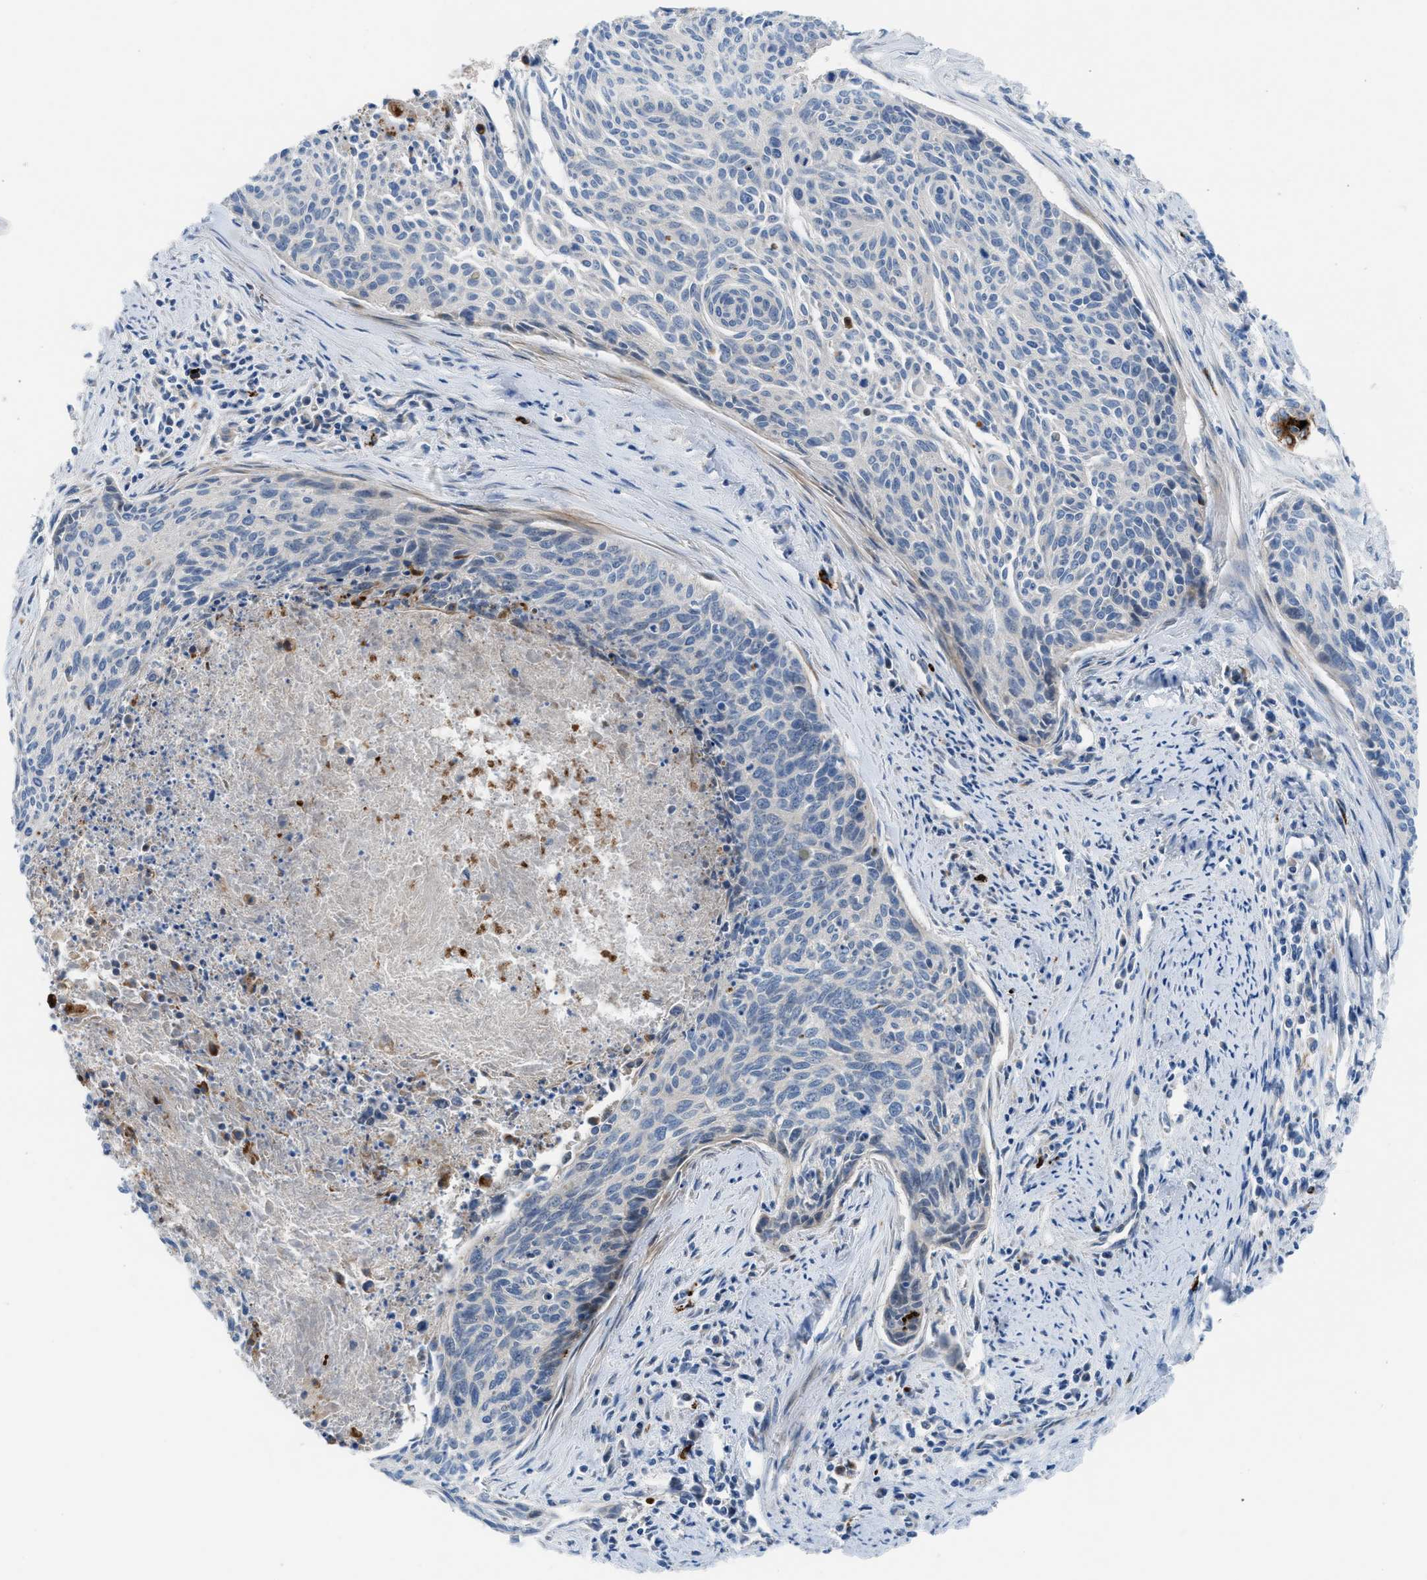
{"staining": {"intensity": "negative", "quantity": "none", "location": "none"}, "tissue": "cervical cancer", "cell_type": "Tumor cells", "image_type": "cancer", "snomed": [{"axis": "morphology", "description": "Squamous cell carcinoma, NOS"}, {"axis": "topography", "description": "Cervix"}], "caption": "This is a histopathology image of immunohistochemistry staining of cervical cancer (squamous cell carcinoma), which shows no expression in tumor cells.", "gene": "TPH1", "patient": {"sex": "female", "age": 55}}